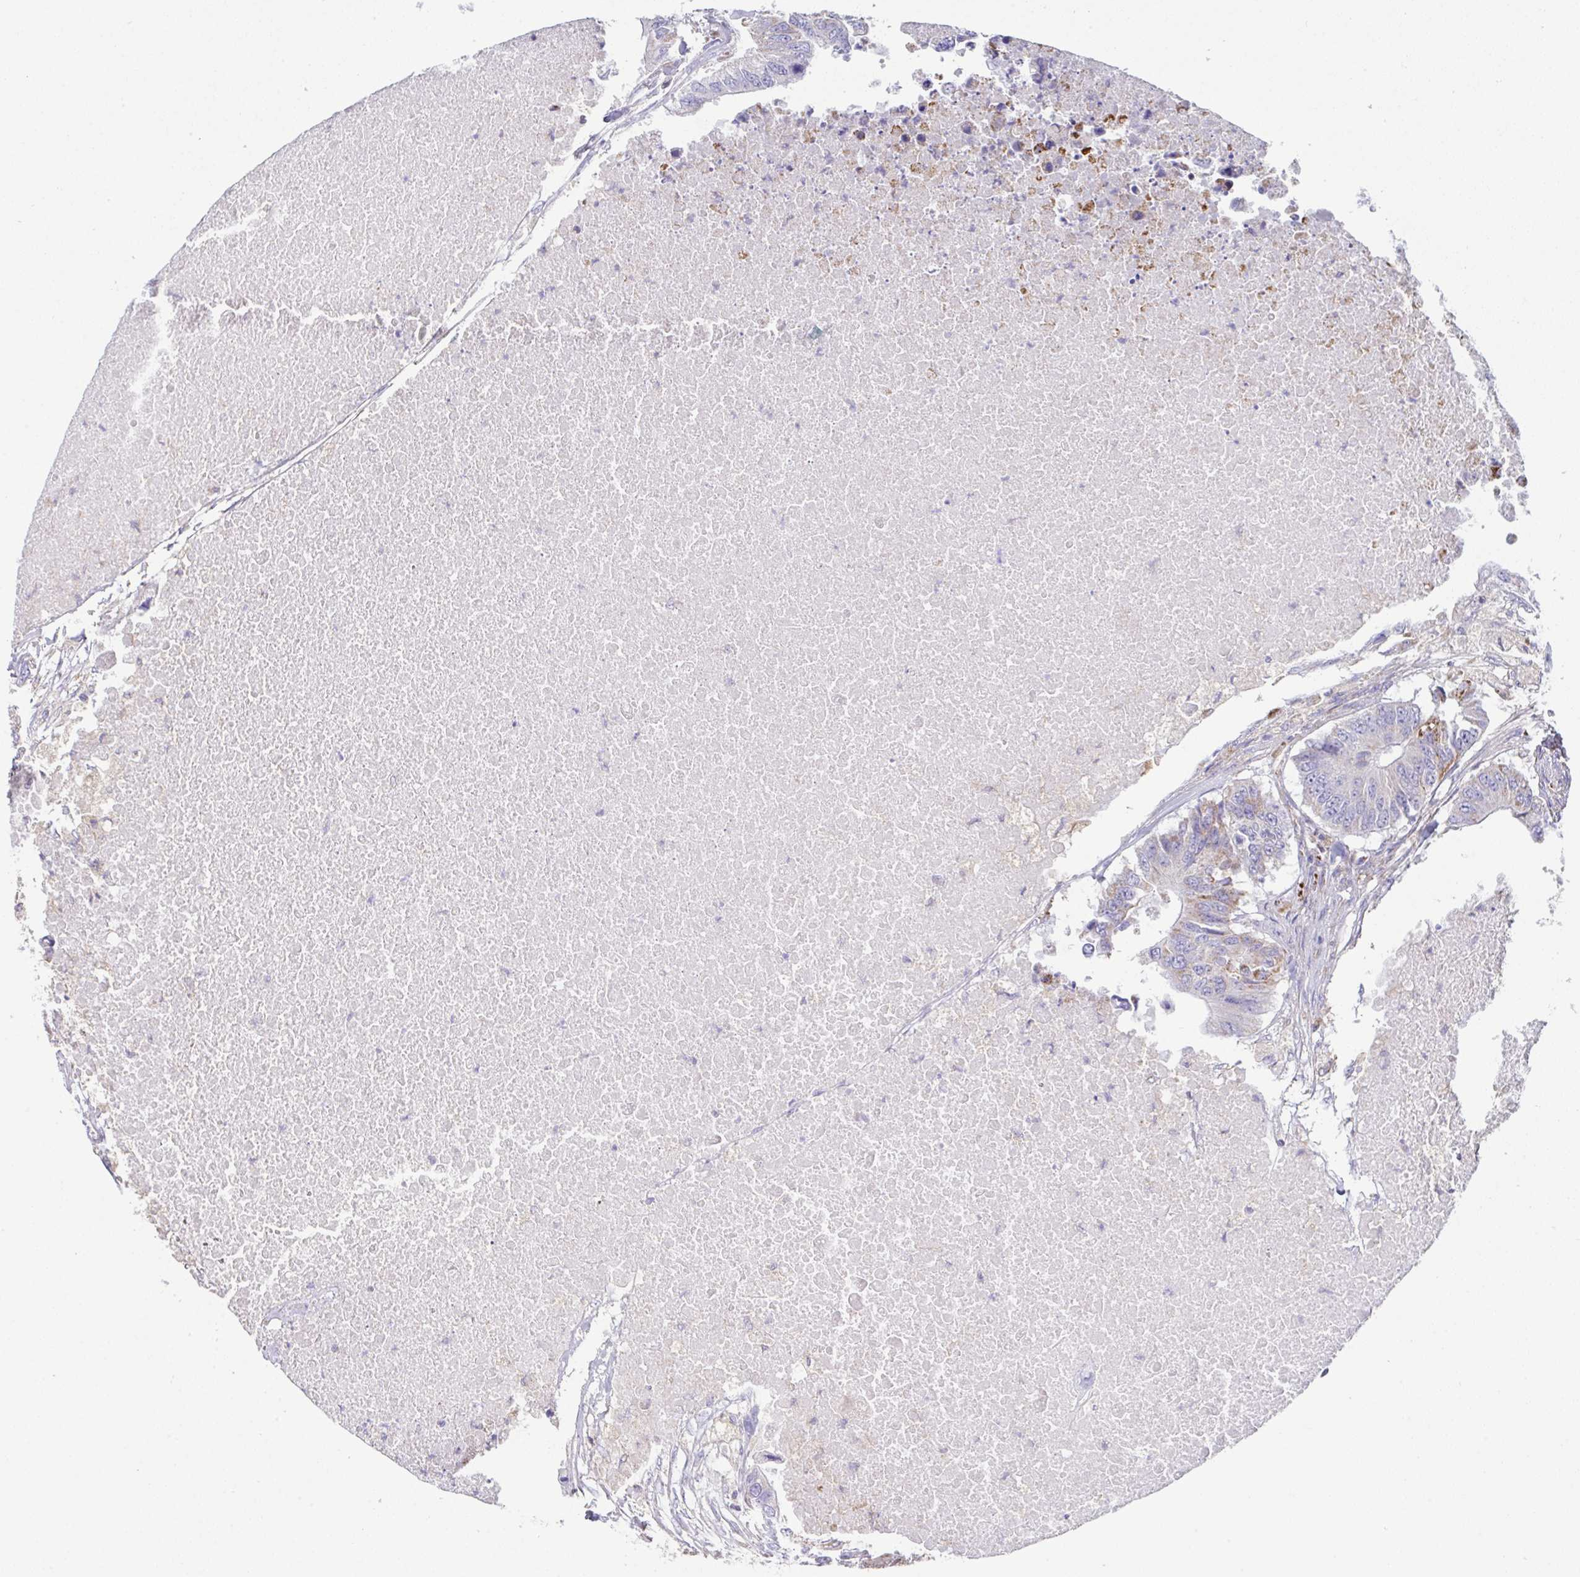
{"staining": {"intensity": "moderate", "quantity": "<25%", "location": "cytoplasmic/membranous"}, "tissue": "colorectal cancer", "cell_type": "Tumor cells", "image_type": "cancer", "snomed": [{"axis": "morphology", "description": "Adenocarcinoma, NOS"}, {"axis": "topography", "description": "Colon"}], "caption": "A high-resolution photomicrograph shows immunohistochemistry (IHC) staining of colorectal cancer, which exhibits moderate cytoplasmic/membranous staining in approximately <25% of tumor cells.", "gene": "DOK7", "patient": {"sex": "male", "age": 71}}